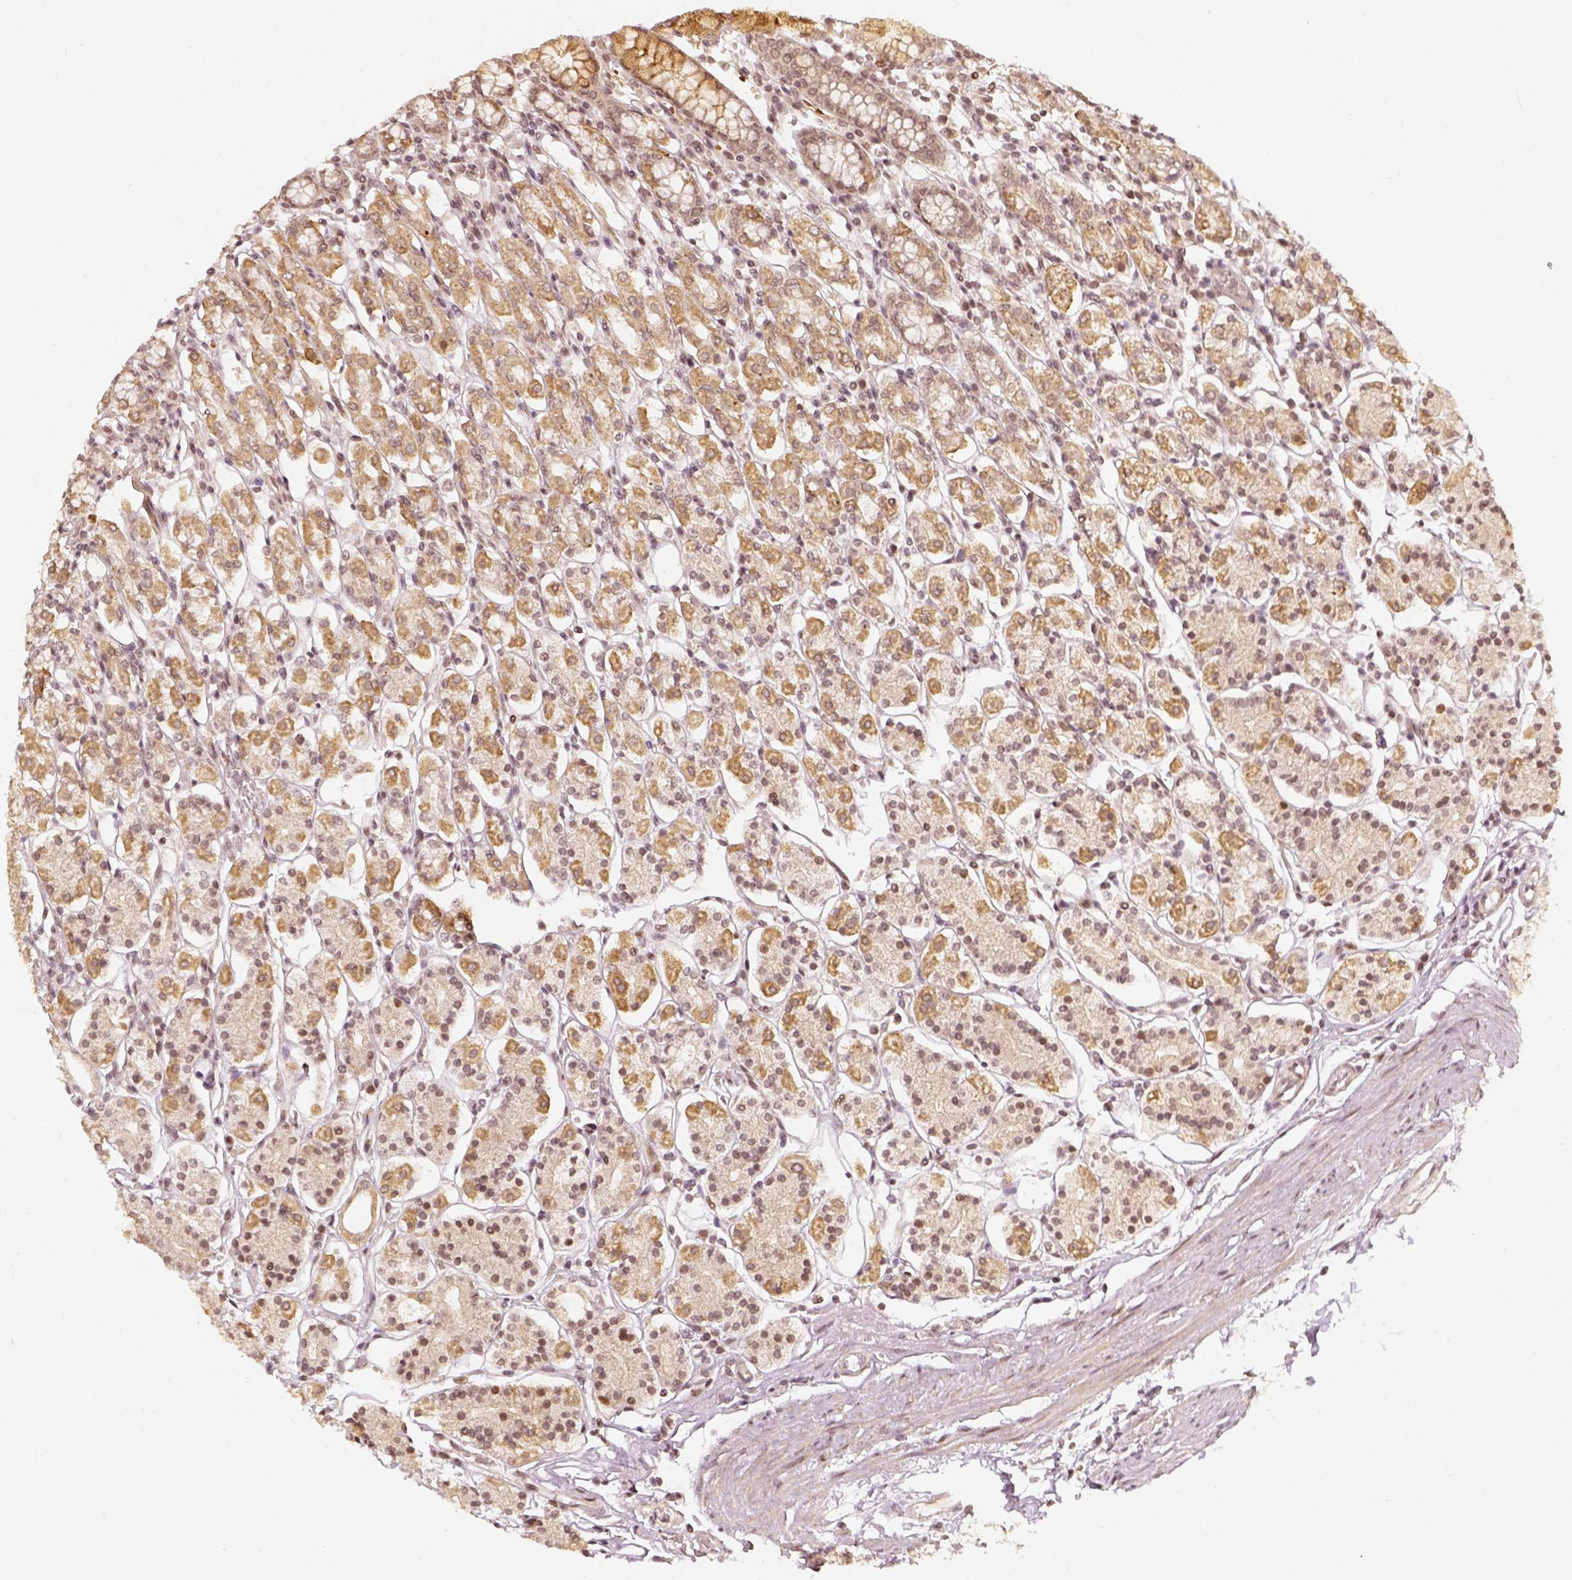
{"staining": {"intensity": "moderate", "quantity": ">75%", "location": "cytoplasmic/membranous,nuclear"}, "tissue": "stomach", "cell_type": "Glandular cells", "image_type": "normal", "snomed": [{"axis": "morphology", "description": "Normal tissue, NOS"}, {"axis": "topography", "description": "Stomach, upper"}, {"axis": "topography", "description": "Stomach"}], "caption": "Moderate cytoplasmic/membranous,nuclear staining for a protein is appreciated in approximately >75% of glandular cells of normal stomach using immunohistochemistry.", "gene": "ZMAT3", "patient": {"sex": "male", "age": 62}}